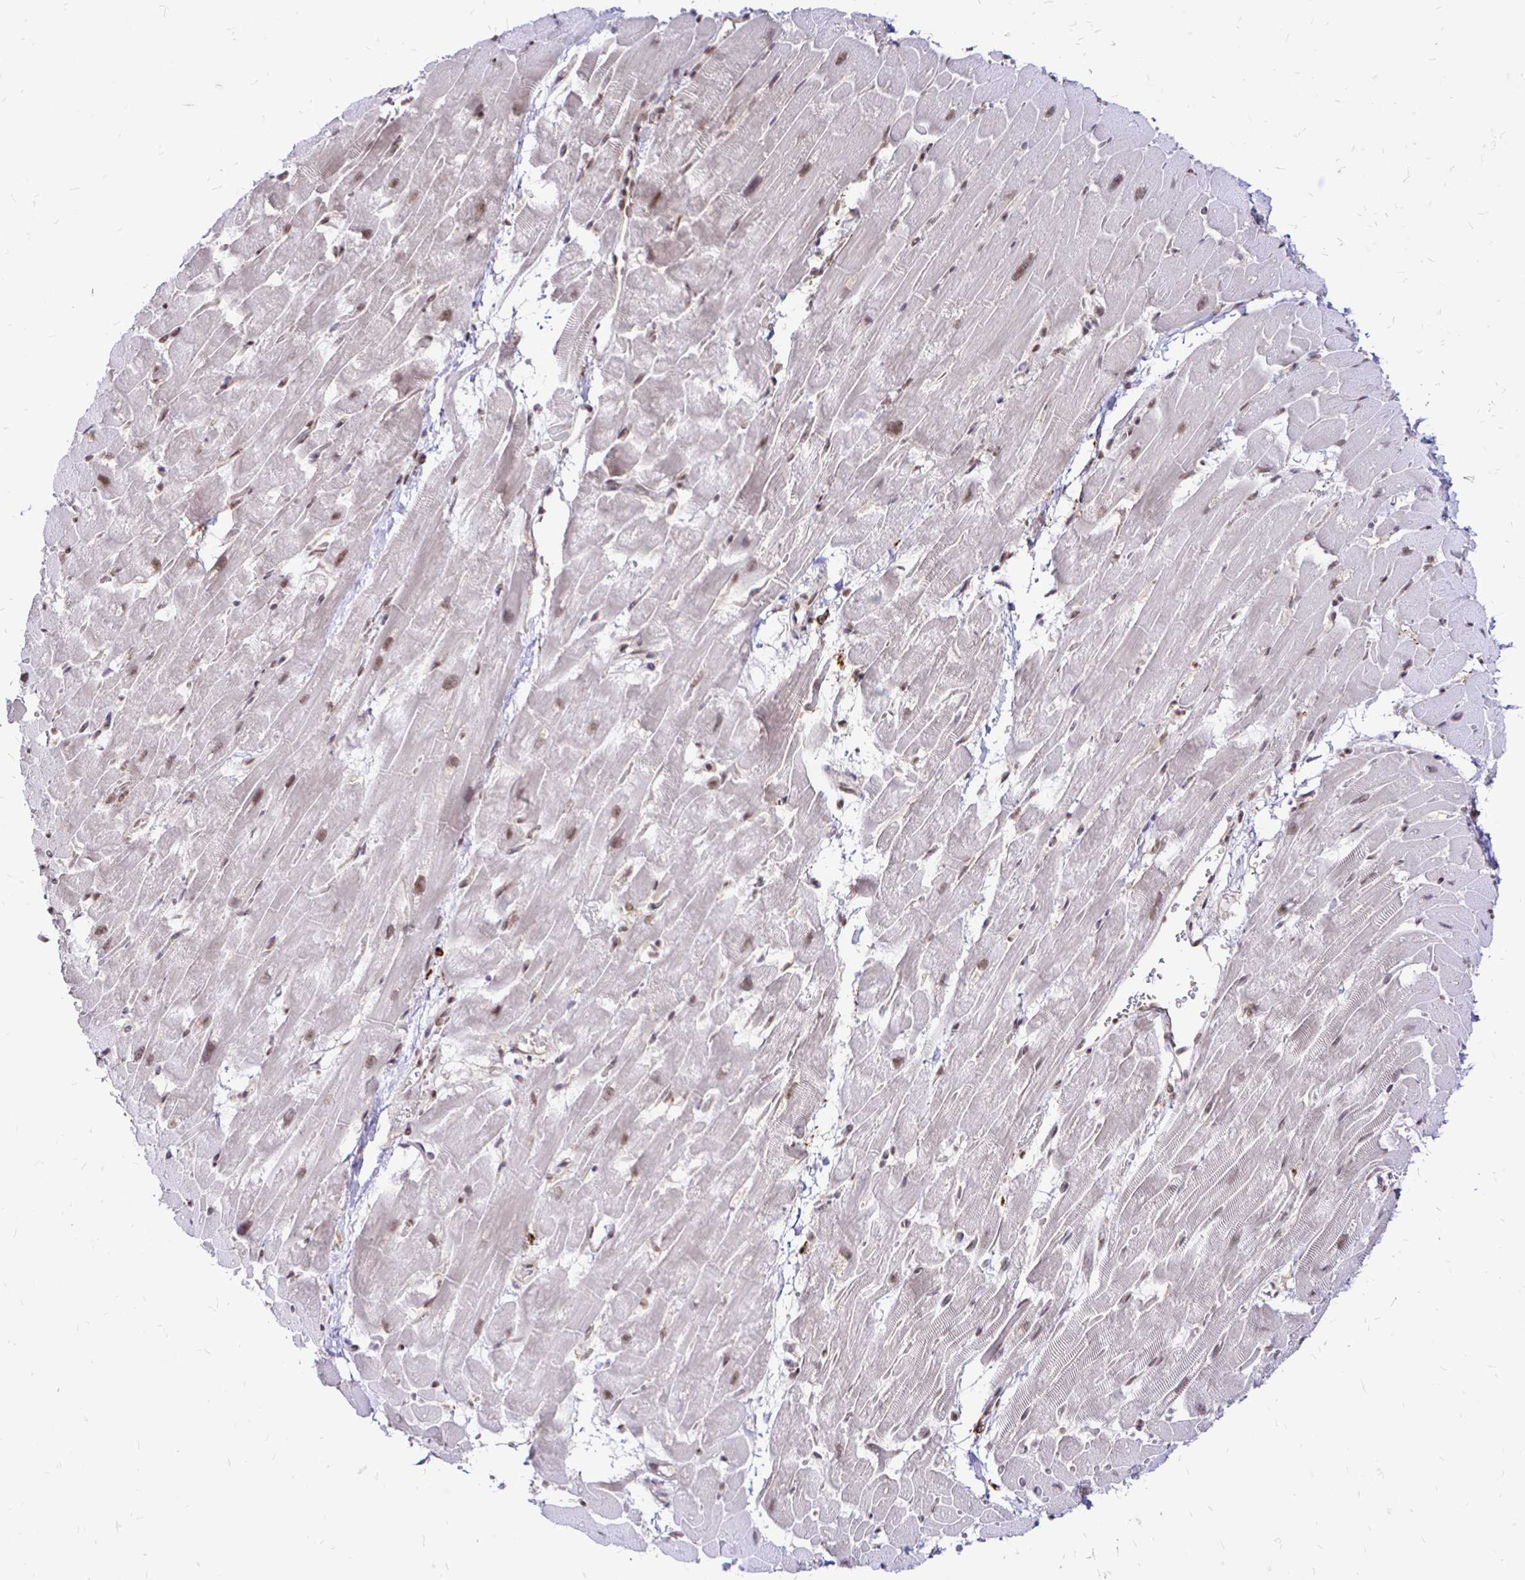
{"staining": {"intensity": "moderate", "quantity": "25%-75%", "location": "nuclear"}, "tissue": "heart muscle", "cell_type": "Cardiomyocytes", "image_type": "normal", "snomed": [{"axis": "morphology", "description": "Normal tissue, NOS"}, {"axis": "topography", "description": "Heart"}], "caption": "Immunohistochemistry micrograph of benign heart muscle: human heart muscle stained using immunohistochemistry shows medium levels of moderate protein expression localized specifically in the nuclear of cardiomyocytes, appearing as a nuclear brown color.", "gene": "SIN3A", "patient": {"sex": "male", "age": 37}}